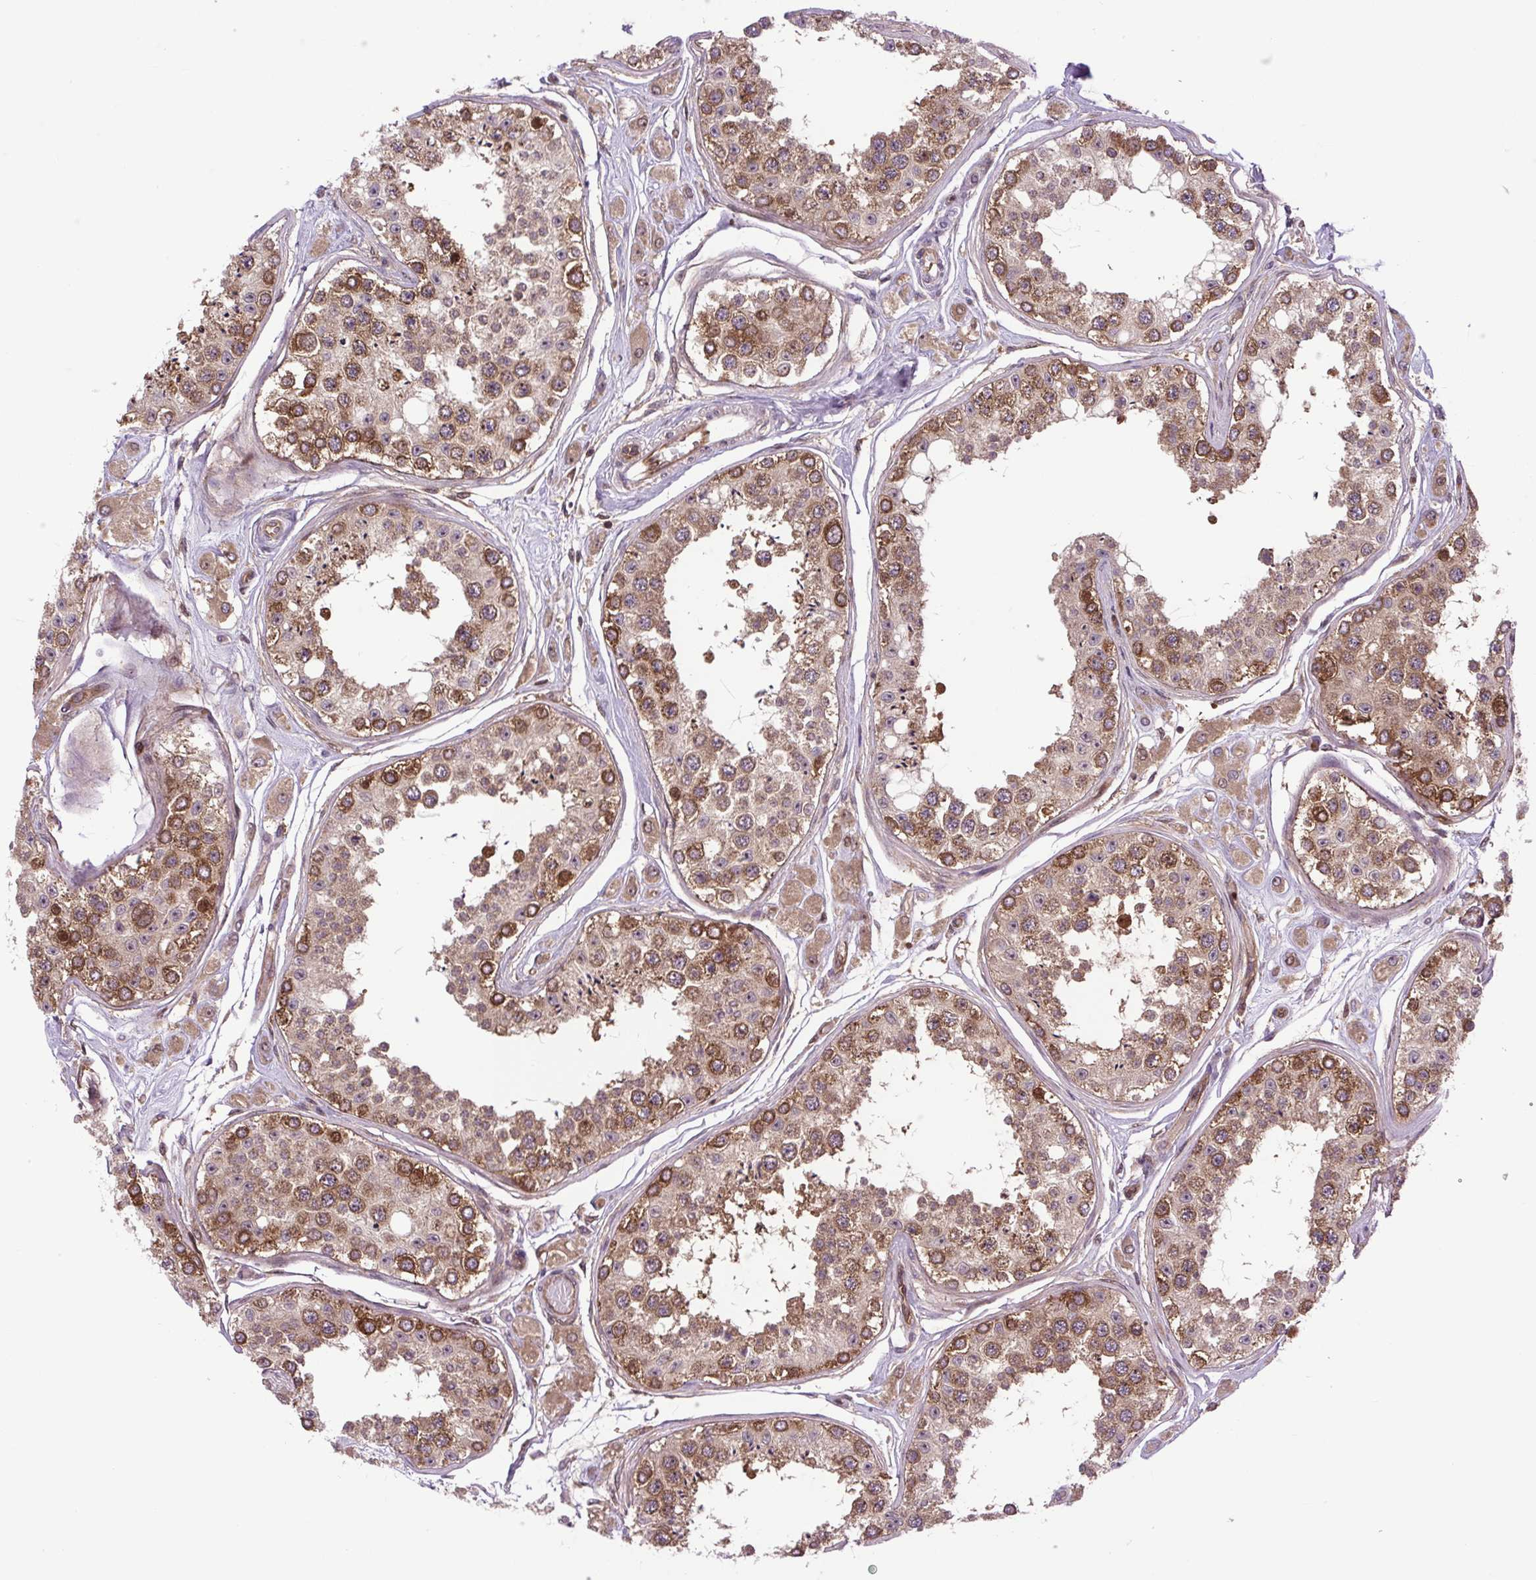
{"staining": {"intensity": "strong", "quantity": "25%-75%", "location": "cytoplasmic/membranous"}, "tissue": "testis", "cell_type": "Cells in seminiferous ducts", "image_type": "normal", "snomed": [{"axis": "morphology", "description": "Normal tissue, NOS"}, {"axis": "topography", "description": "Testis"}], "caption": "Immunohistochemical staining of benign human testis reveals 25%-75% levels of strong cytoplasmic/membranous protein positivity in approximately 25%-75% of cells in seminiferous ducts.", "gene": "PLCG1", "patient": {"sex": "male", "age": 25}}